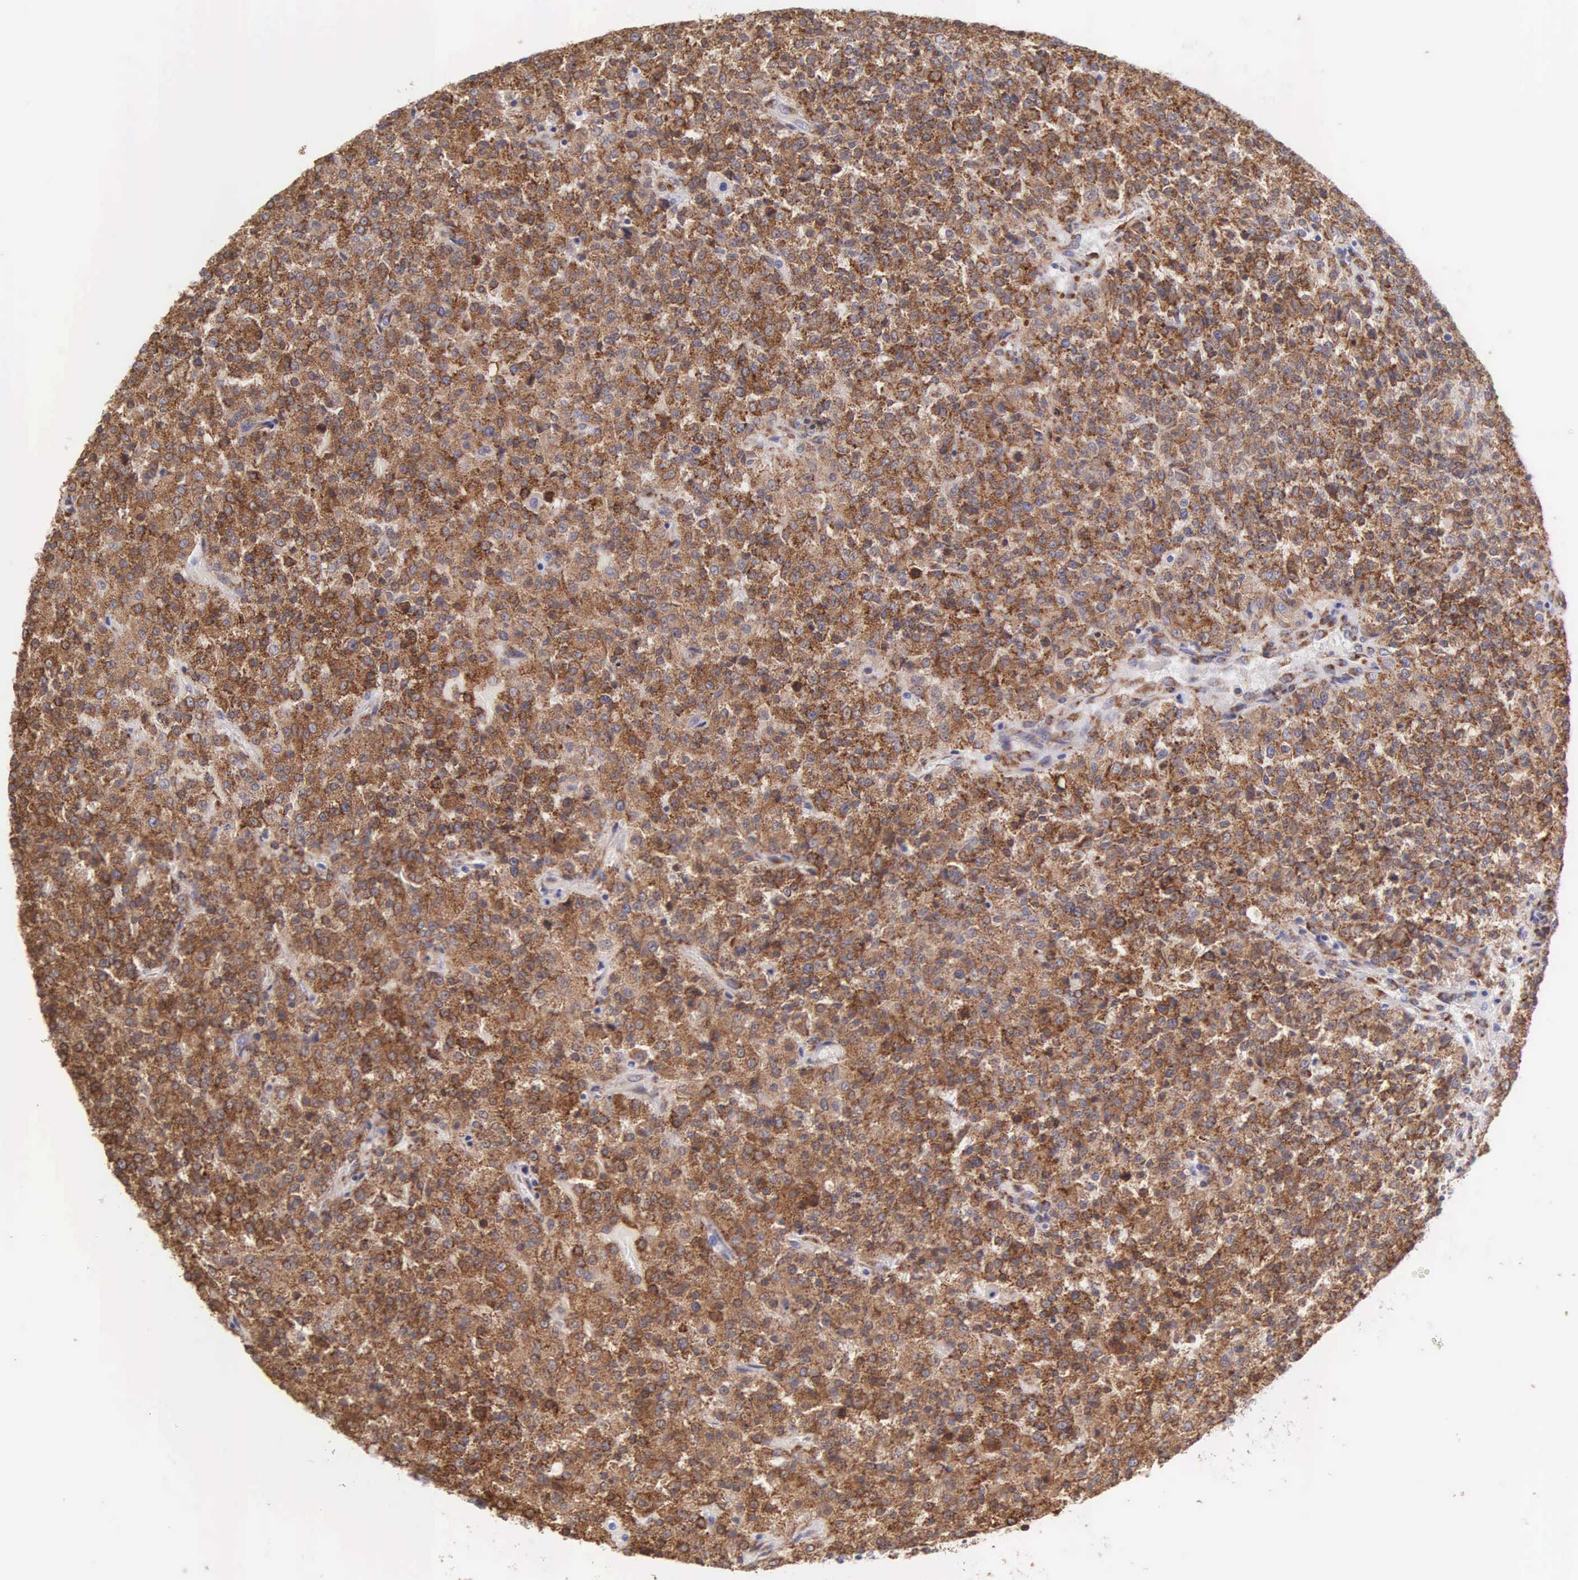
{"staining": {"intensity": "strong", "quantity": ">75%", "location": "cytoplasmic/membranous"}, "tissue": "testis cancer", "cell_type": "Tumor cells", "image_type": "cancer", "snomed": [{"axis": "morphology", "description": "Seminoma, NOS"}, {"axis": "topography", "description": "Testis"}], "caption": "Immunohistochemical staining of human seminoma (testis) demonstrates high levels of strong cytoplasmic/membranous protein staining in approximately >75% of tumor cells.", "gene": "CKAP4", "patient": {"sex": "male", "age": 59}}